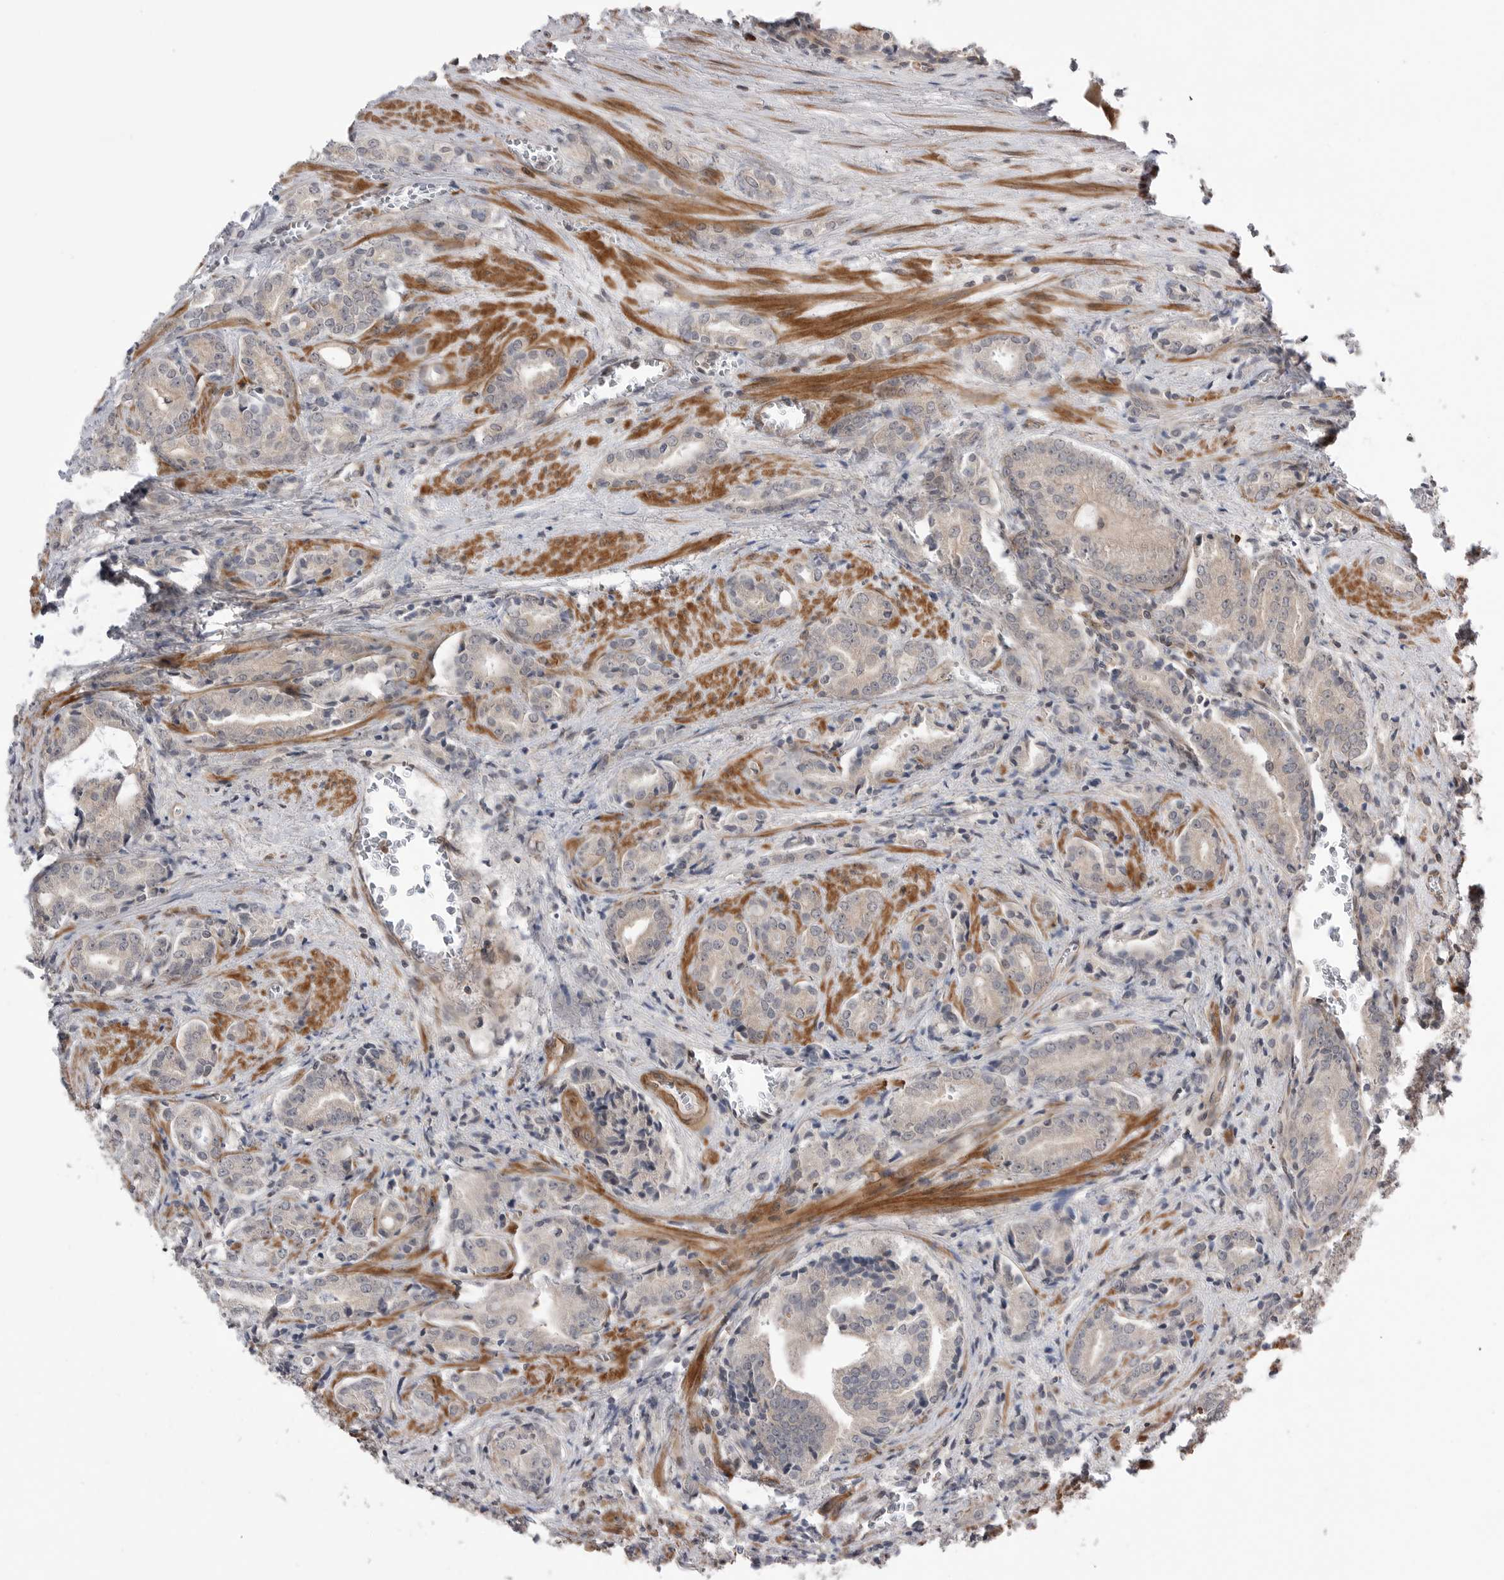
{"staining": {"intensity": "weak", "quantity": "<25%", "location": "cytoplasmic/membranous"}, "tissue": "prostate cancer", "cell_type": "Tumor cells", "image_type": "cancer", "snomed": [{"axis": "morphology", "description": "Adenocarcinoma, High grade"}, {"axis": "topography", "description": "Prostate"}], "caption": "Prostate adenocarcinoma (high-grade) was stained to show a protein in brown. There is no significant expression in tumor cells. (Immunohistochemistry (ihc), brightfield microscopy, high magnification).", "gene": "PEAK1", "patient": {"sex": "male", "age": 57}}